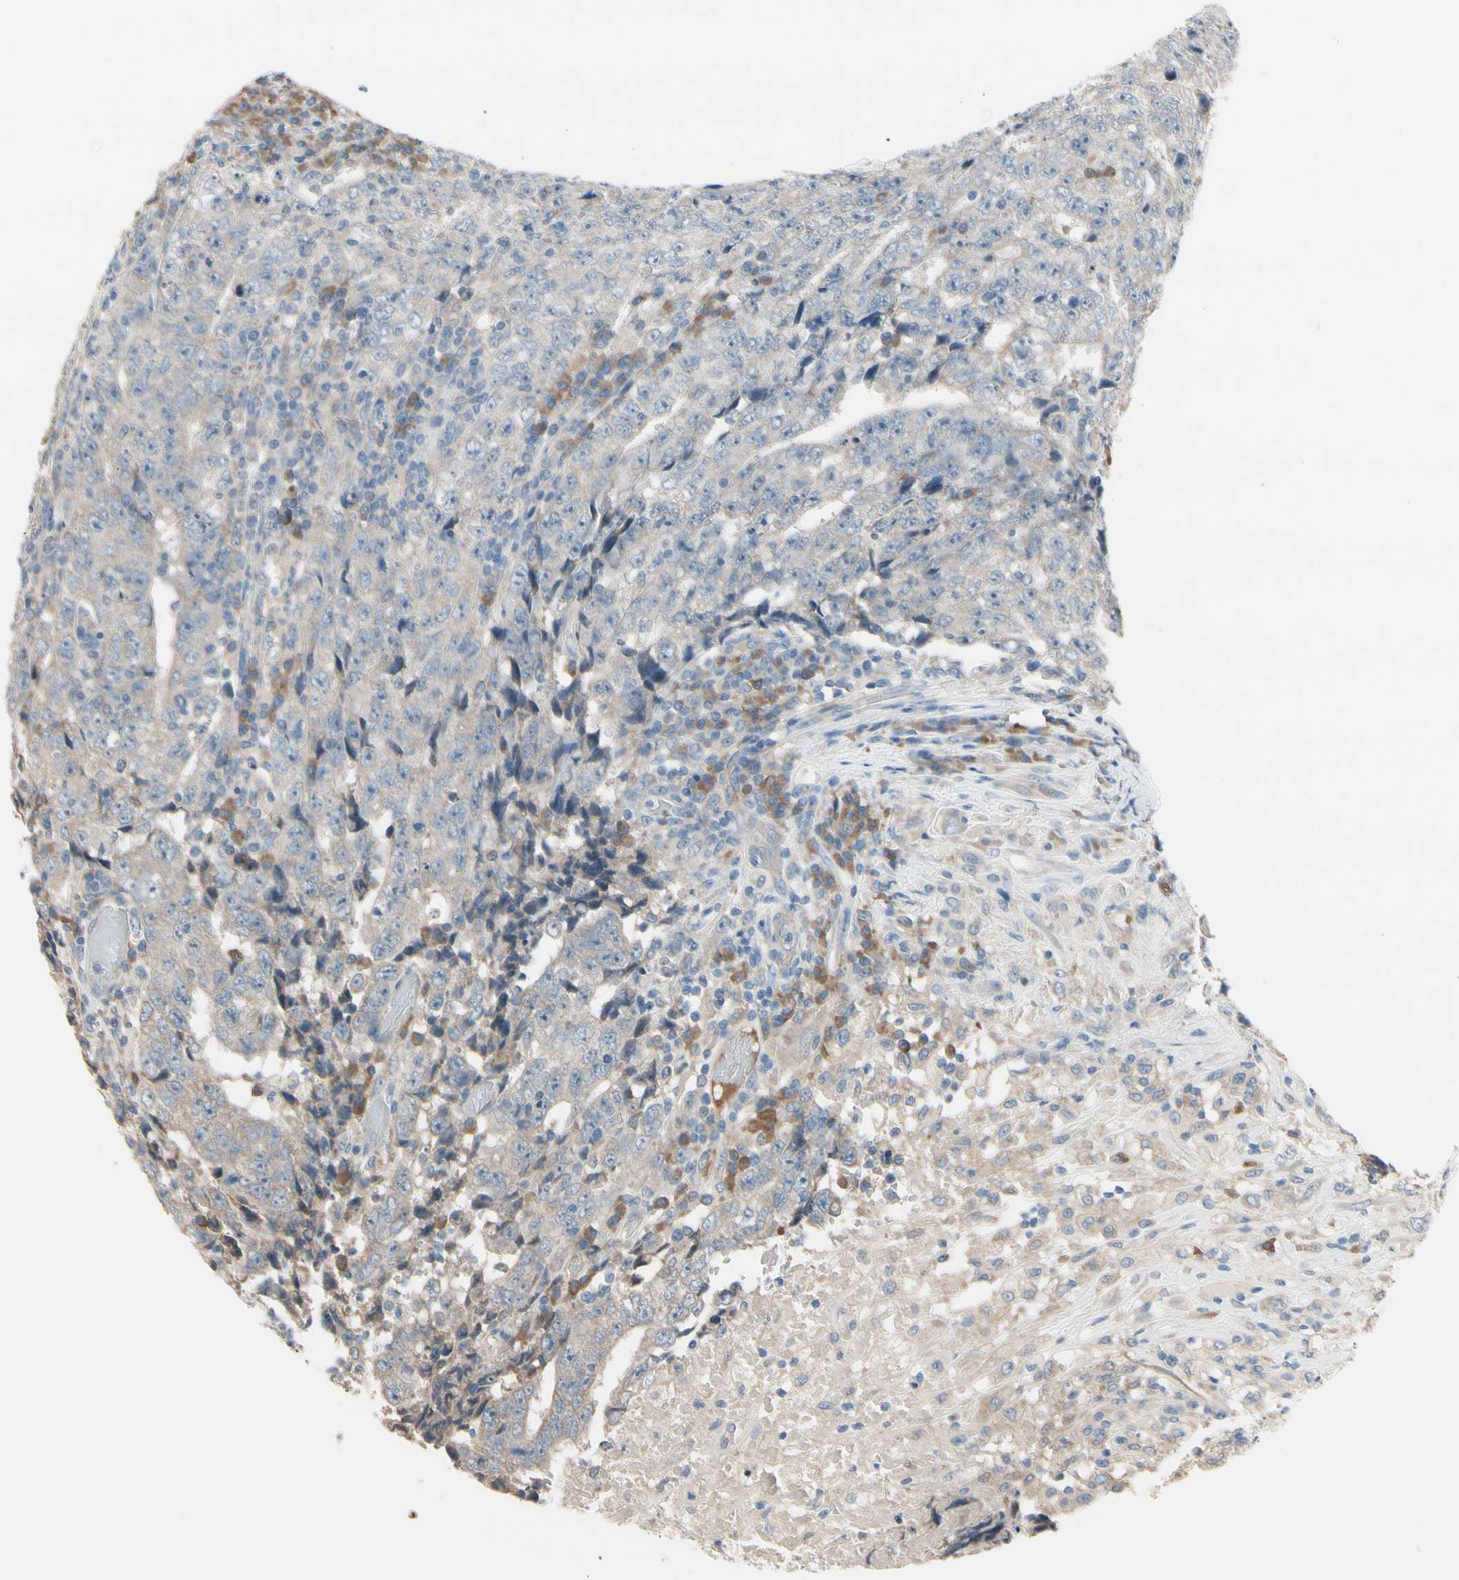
{"staining": {"intensity": "negative", "quantity": "none", "location": "none"}, "tissue": "testis cancer", "cell_type": "Tumor cells", "image_type": "cancer", "snomed": [{"axis": "morphology", "description": "Necrosis, NOS"}, {"axis": "morphology", "description": "Carcinoma, Embryonal, NOS"}, {"axis": "topography", "description": "Testis"}], "caption": "Image shows no significant protein positivity in tumor cells of testis cancer (embryonal carcinoma).", "gene": "SNX29", "patient": {"sex": "male", "age": 19}}